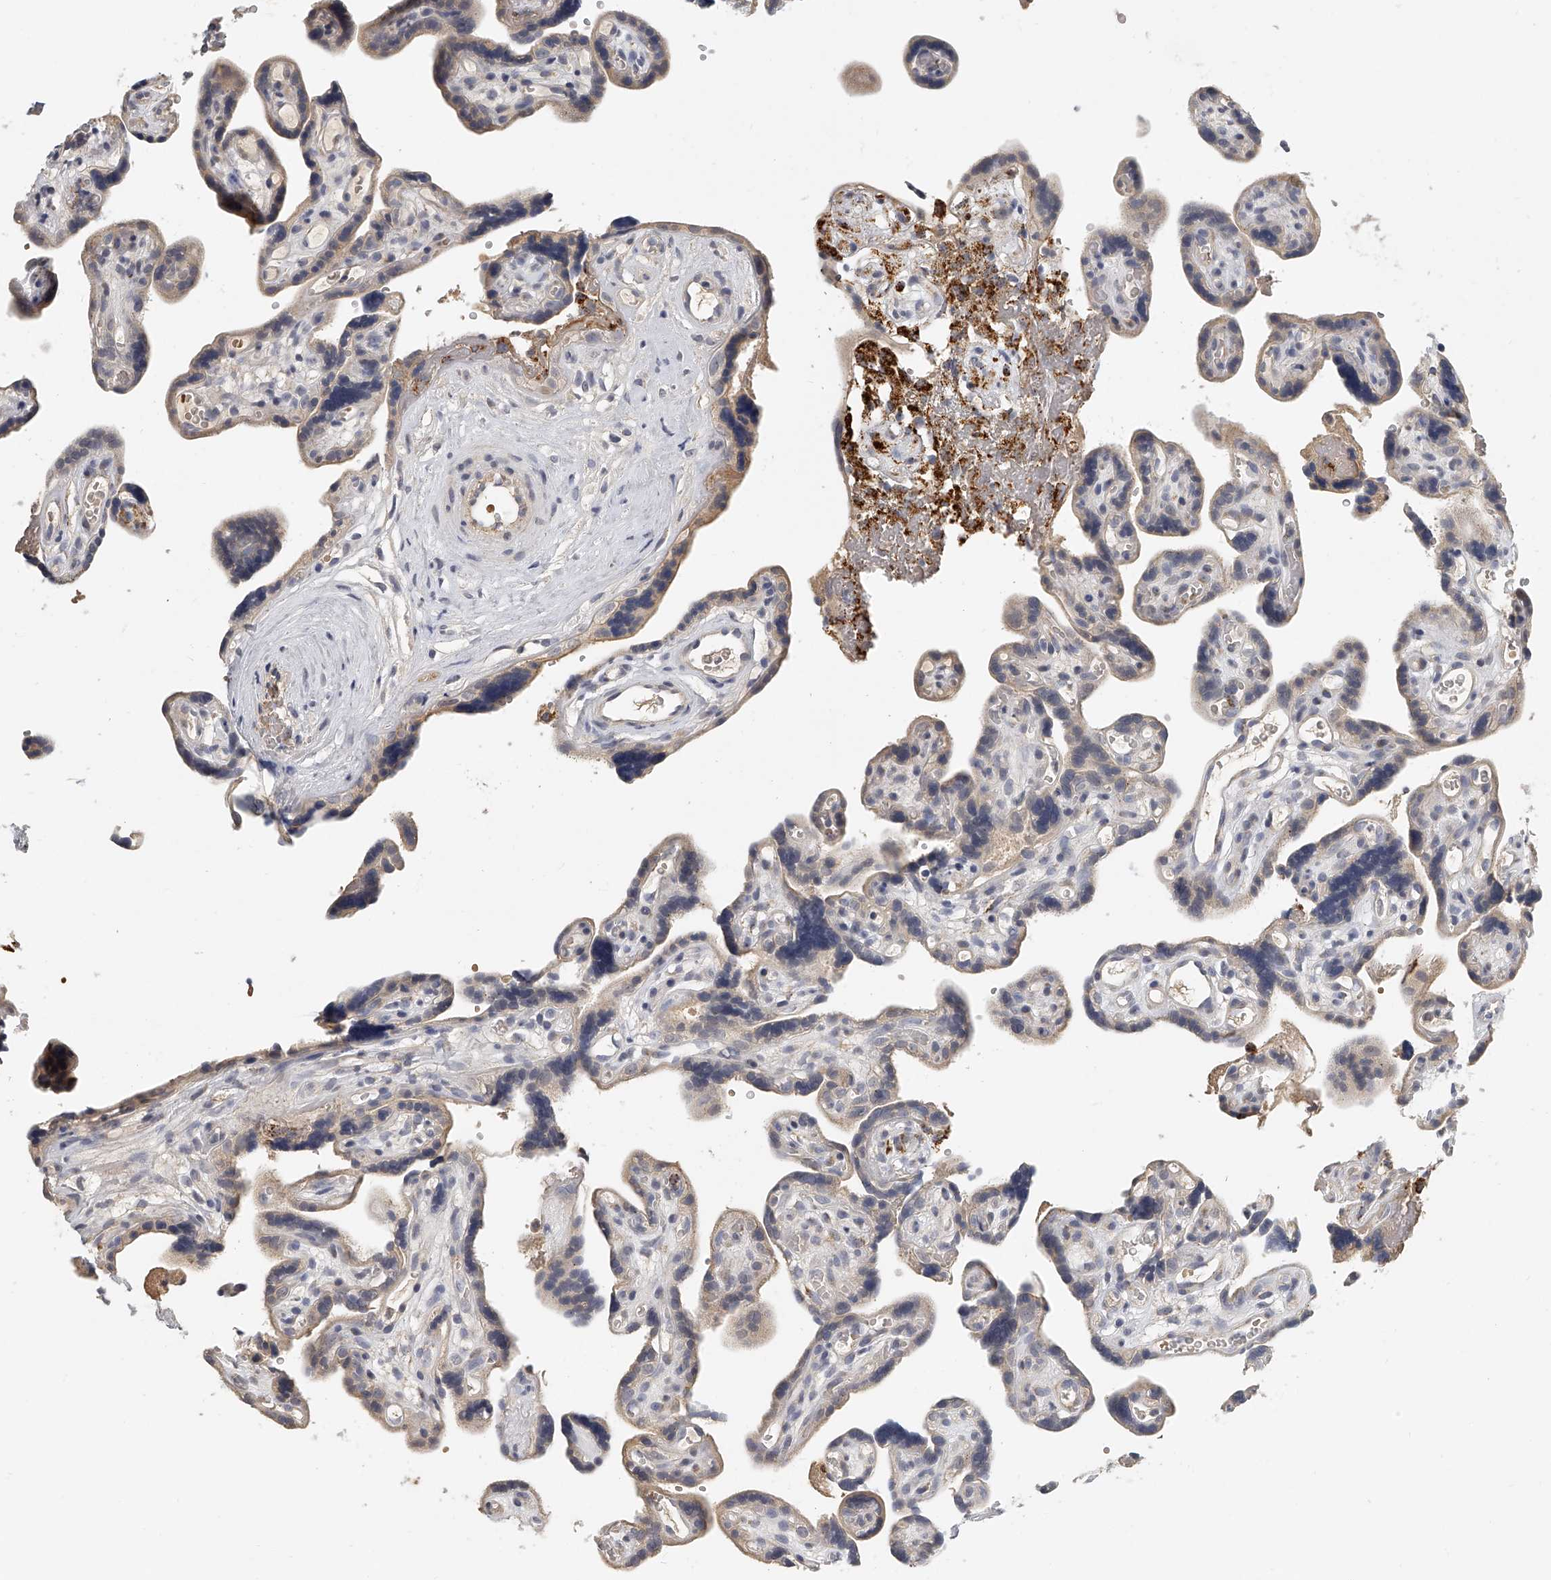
{"staining": {"intensity": "moderate", "quantity": ">75%", "location": "cytoplasmic/membranous"}, "tissue": "placenta", "cell_type": "Decidual cells", "image_type": "normal", "snomed": [{"axis": "morphology", "description": "Normal tissue, NOS"}, {"axis": "topography", "description": "Placenta"}], "caption": "Immunohistochemical staining of unremarkable human placenta demonstrates moderate cytoplasmic/membranous protein staining in about >75% of decidual cells.", "gene": "KLHL7", "patient": {"sex": "female", "age": 30}}